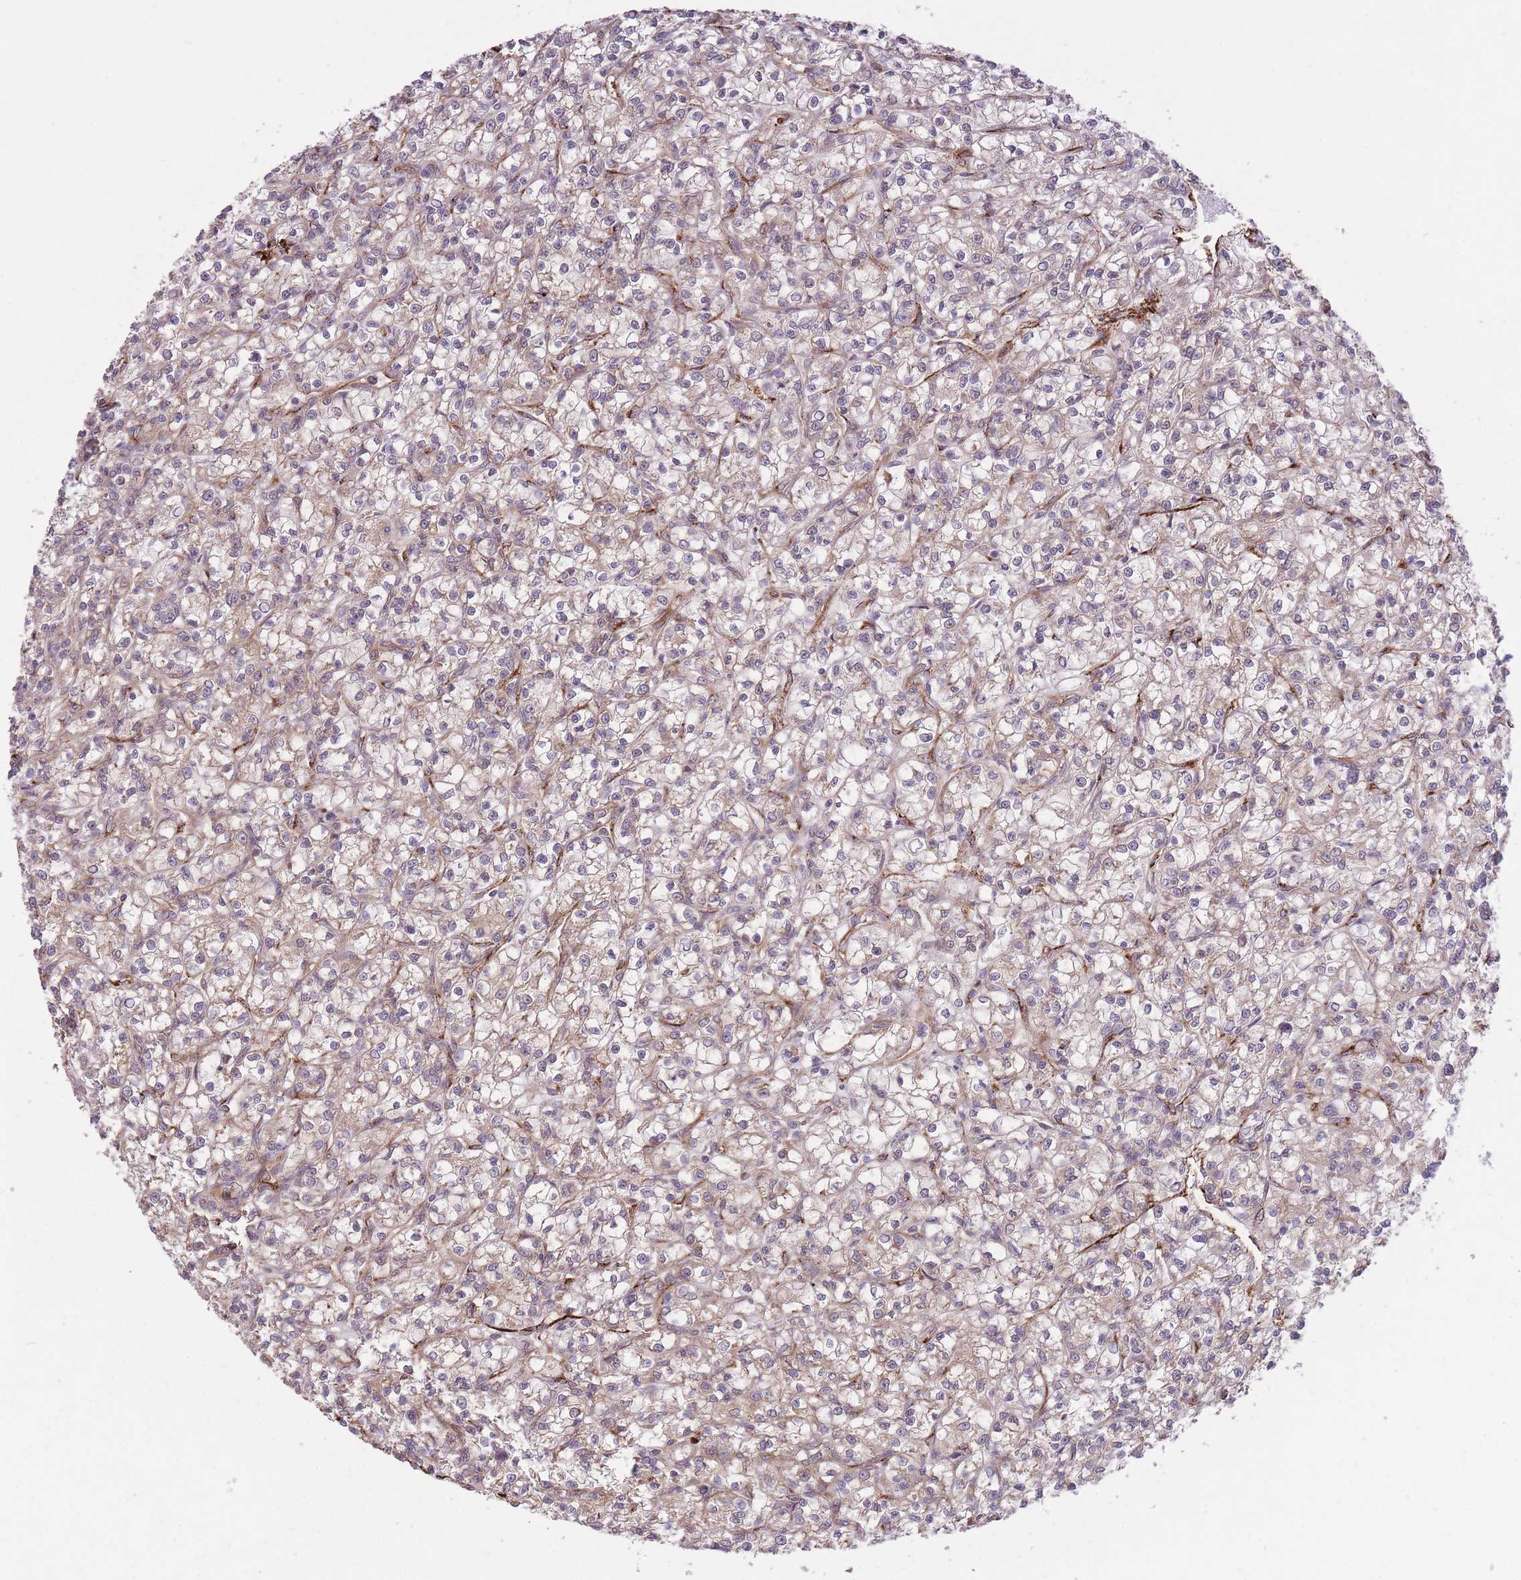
{"staining": {"intensity": "weak", "quantity": "25%-75%", "location": "cytoplasmic/membranous"}, "tissue": "renal cancer", "cell_type": "Tumor cells", "image_type": "cancer", "snomed": [{"axis": "morphology", "description": "Adenocarcinoma, NOS"}, {"axis": "topography", "description": "Kidney"}], "caption": "Brown immunohistochemical staining in renal cancer reveals weak cytoplasmic/membranous positivity in approximately 25%-75% of tumor cells. (brown staining indicates protein expression, while blue staining denotes nuclei).", "gene": "CISH", "patient": {"sex": "female", "age": 59}}